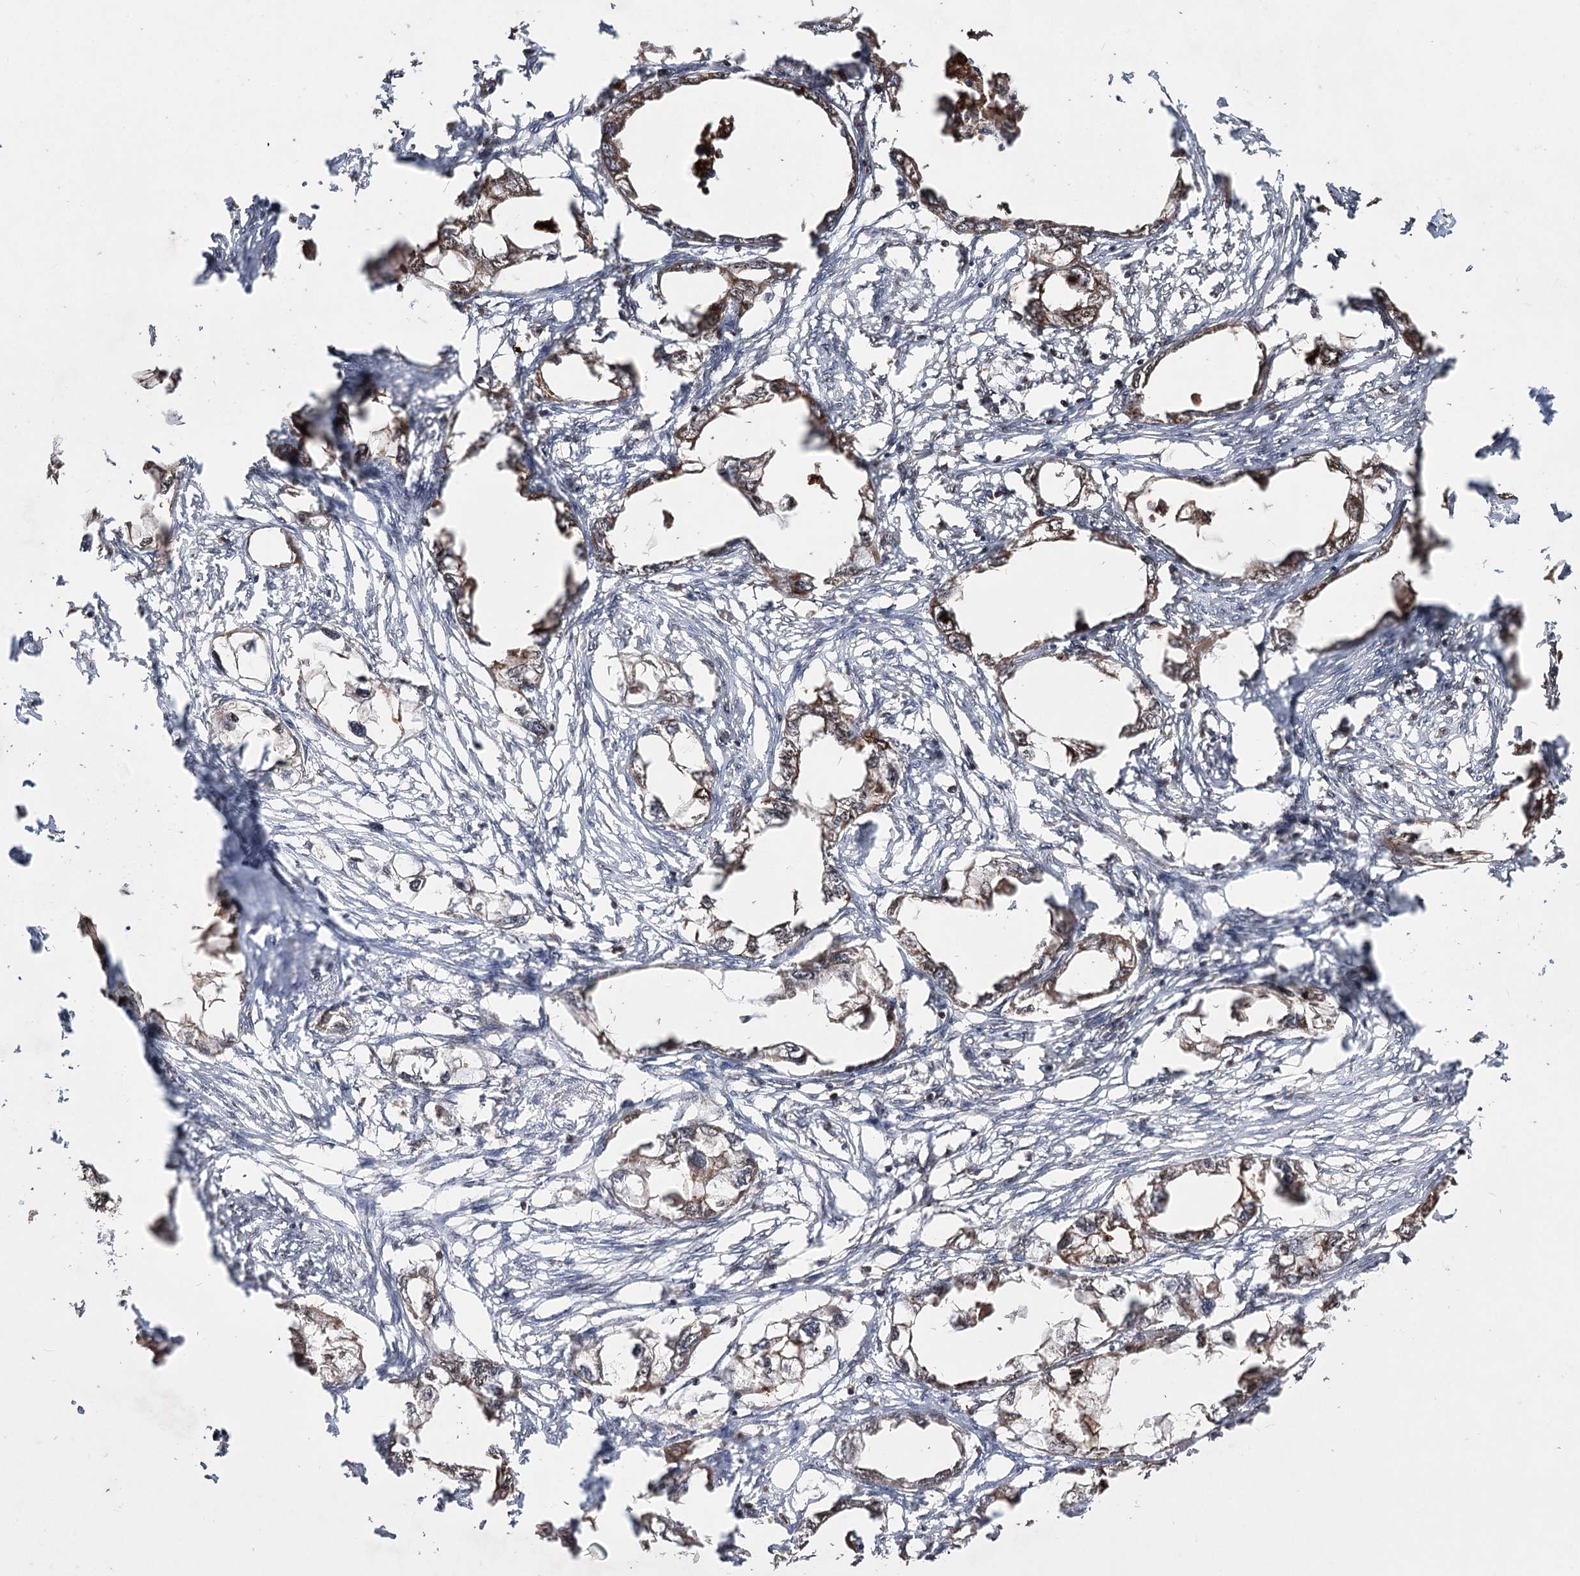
{"staining": {"intensity": "moderate", "quantity": "25%-75%", "location": "cytoplasmic/membranous"}, "tissue": "endometrial cancer", "cell_type": "Tumor cells", "image_type": "cancer", "snomed": [{"axis": "morphology", "description": "Adenocarcinoma, NOS"}, {"axis": "morphology", "description": "Adenocarcinoma, metastatic, NOS"}, {"axis": "topography", "description": "Adipose tissue"}, {"axis": "topography", "description": "Endometrium"}], "caption": "Immunohistochemical staining of human endometrial adenocarcinoma exhibits medium levels of moderate cytoplasmic/membranous positivity in approximately 25%-75% of tumor cells.", "gene": "CPNE8", "patient": {"sex": "female", "age": 67}}